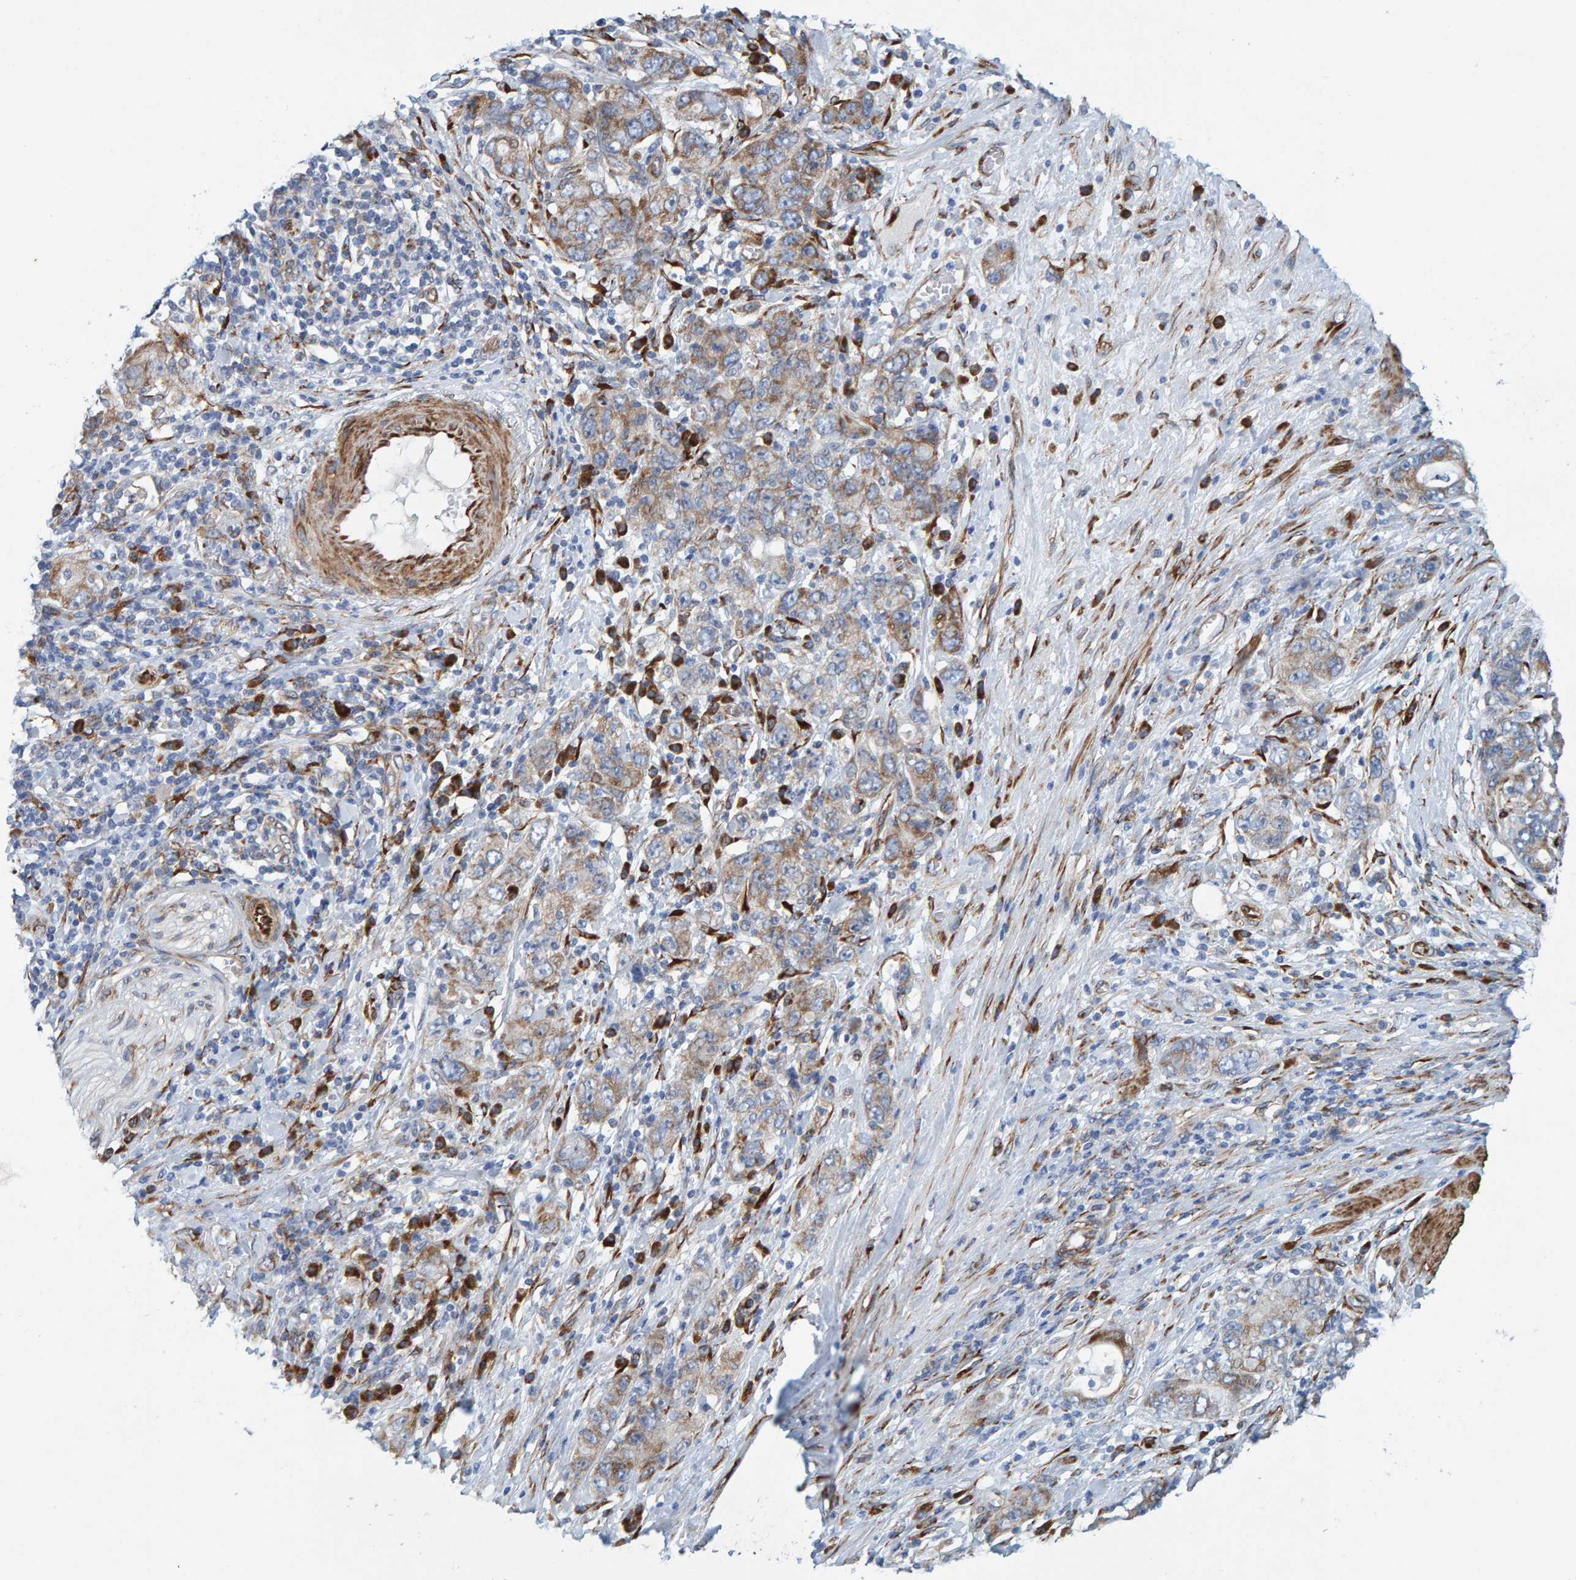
{"staining": {"intensity": "weak", "quantity": ">75%", "location": "cytoplasmic/membranous"}, "tissue": "stomach cancer", "cell_type": "Tumor cells", "image_type": "cancer", "snomed": [{"axis": "morphology", "description": "Adenocarcinoma, NOS"}, {"axis": "topography", "description": "Stomach, lower"}], "caption": "This histopathology image demonstrates IHC staining of human stomach adenocarcinoma, with low weak cytoplasmic/membranous staining in approximately >75% of tumor cells.", "gene": "MMP16", "patient": {"sex": "female", "age": 93}}